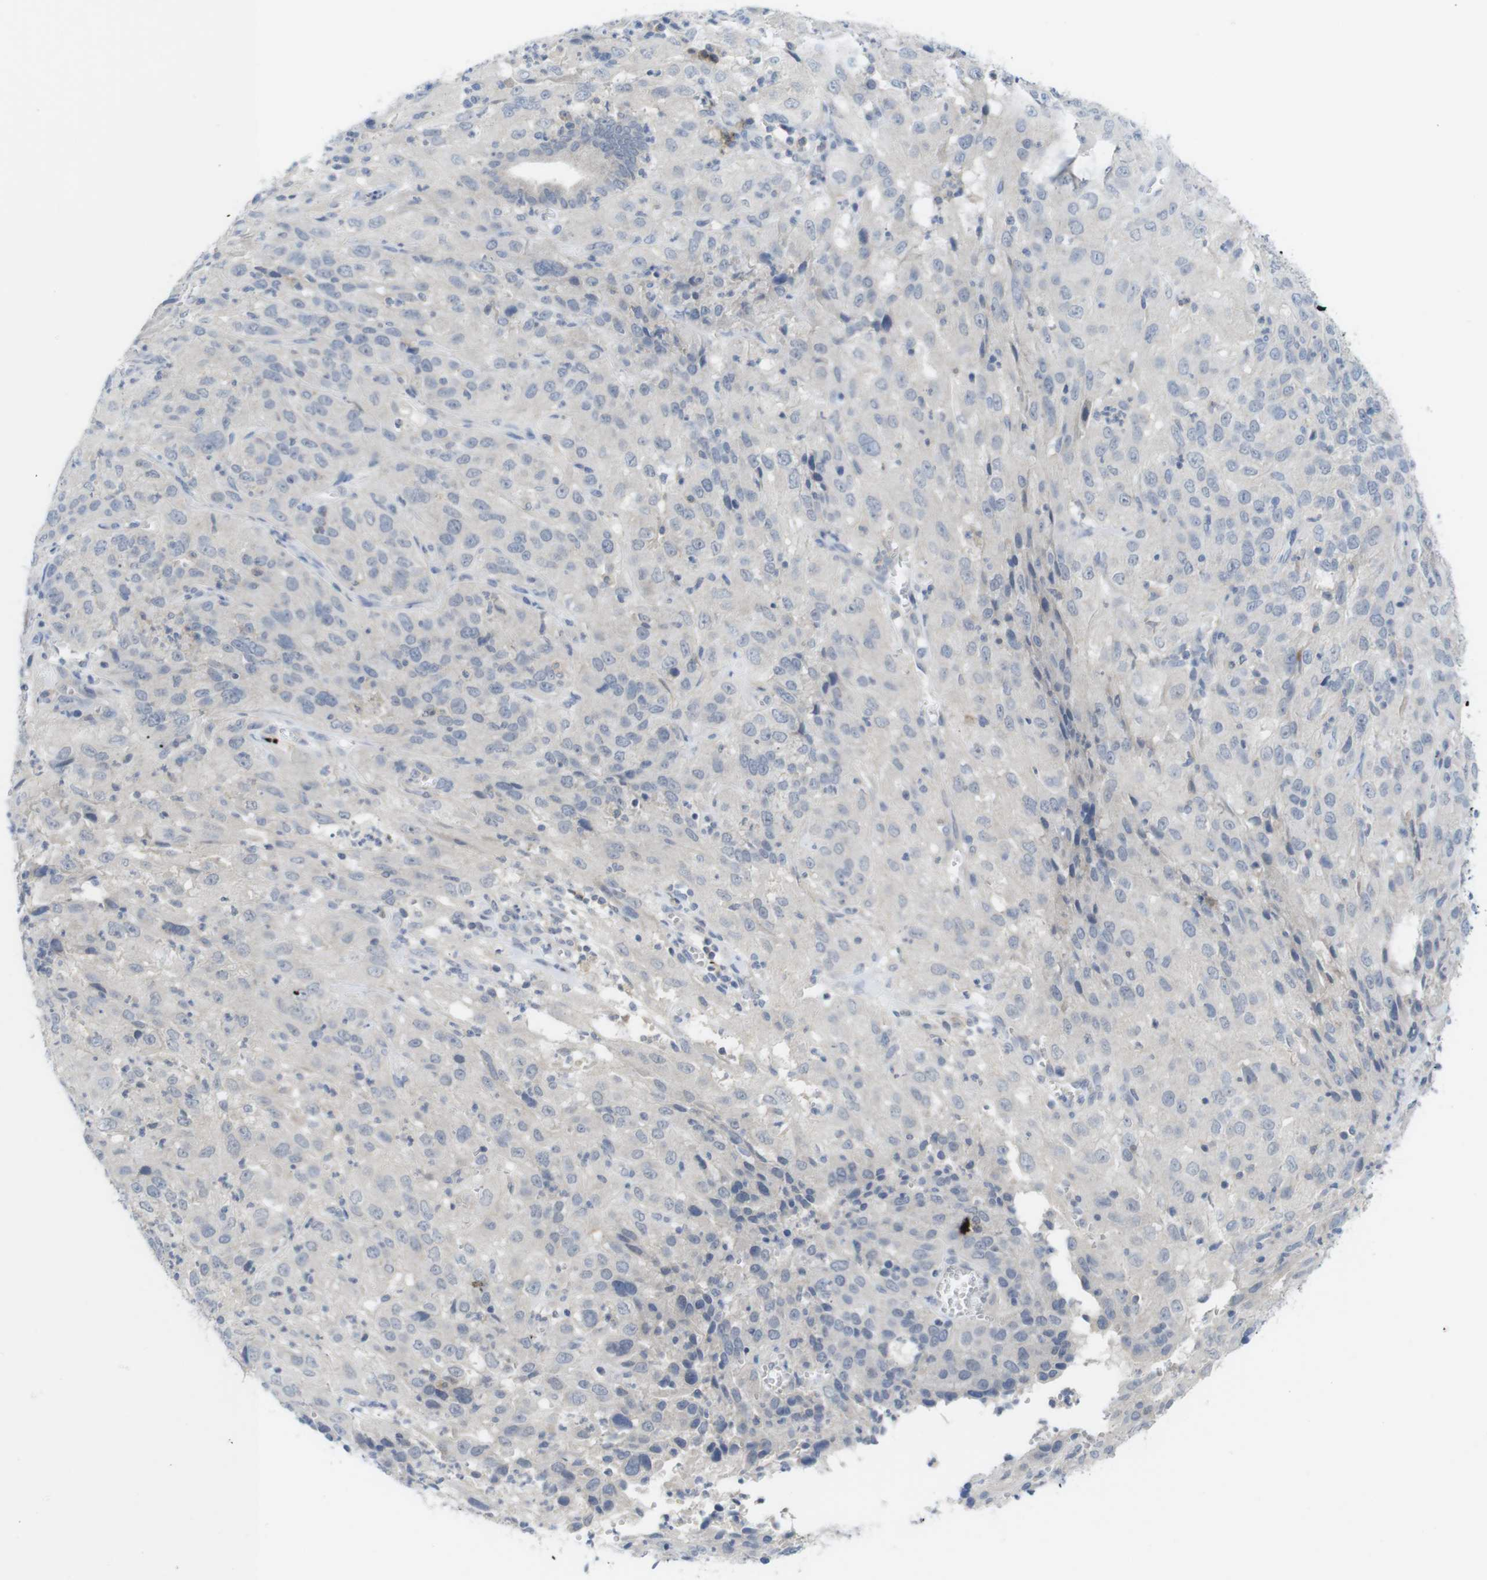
{"staining": {"intensity": "negative", "quantity": "none", "location": "none"}, "tissue": "cervical cancer", "cell_type": "Tumor cells", "image_type": "cancer", "snomed": [{"axis": "morphology", "description": "Squamous cell carcinoma, NOS"}, {"axis": "topography", "description": "Cervix"}], "caption": "Tumor cells show no significant expression in cervical cancer. (DAB IHC visualized using brightfield microscopy, high magnification).", "gene": "SLAMF7", "patient": {"sex": "female", "age": 32}}